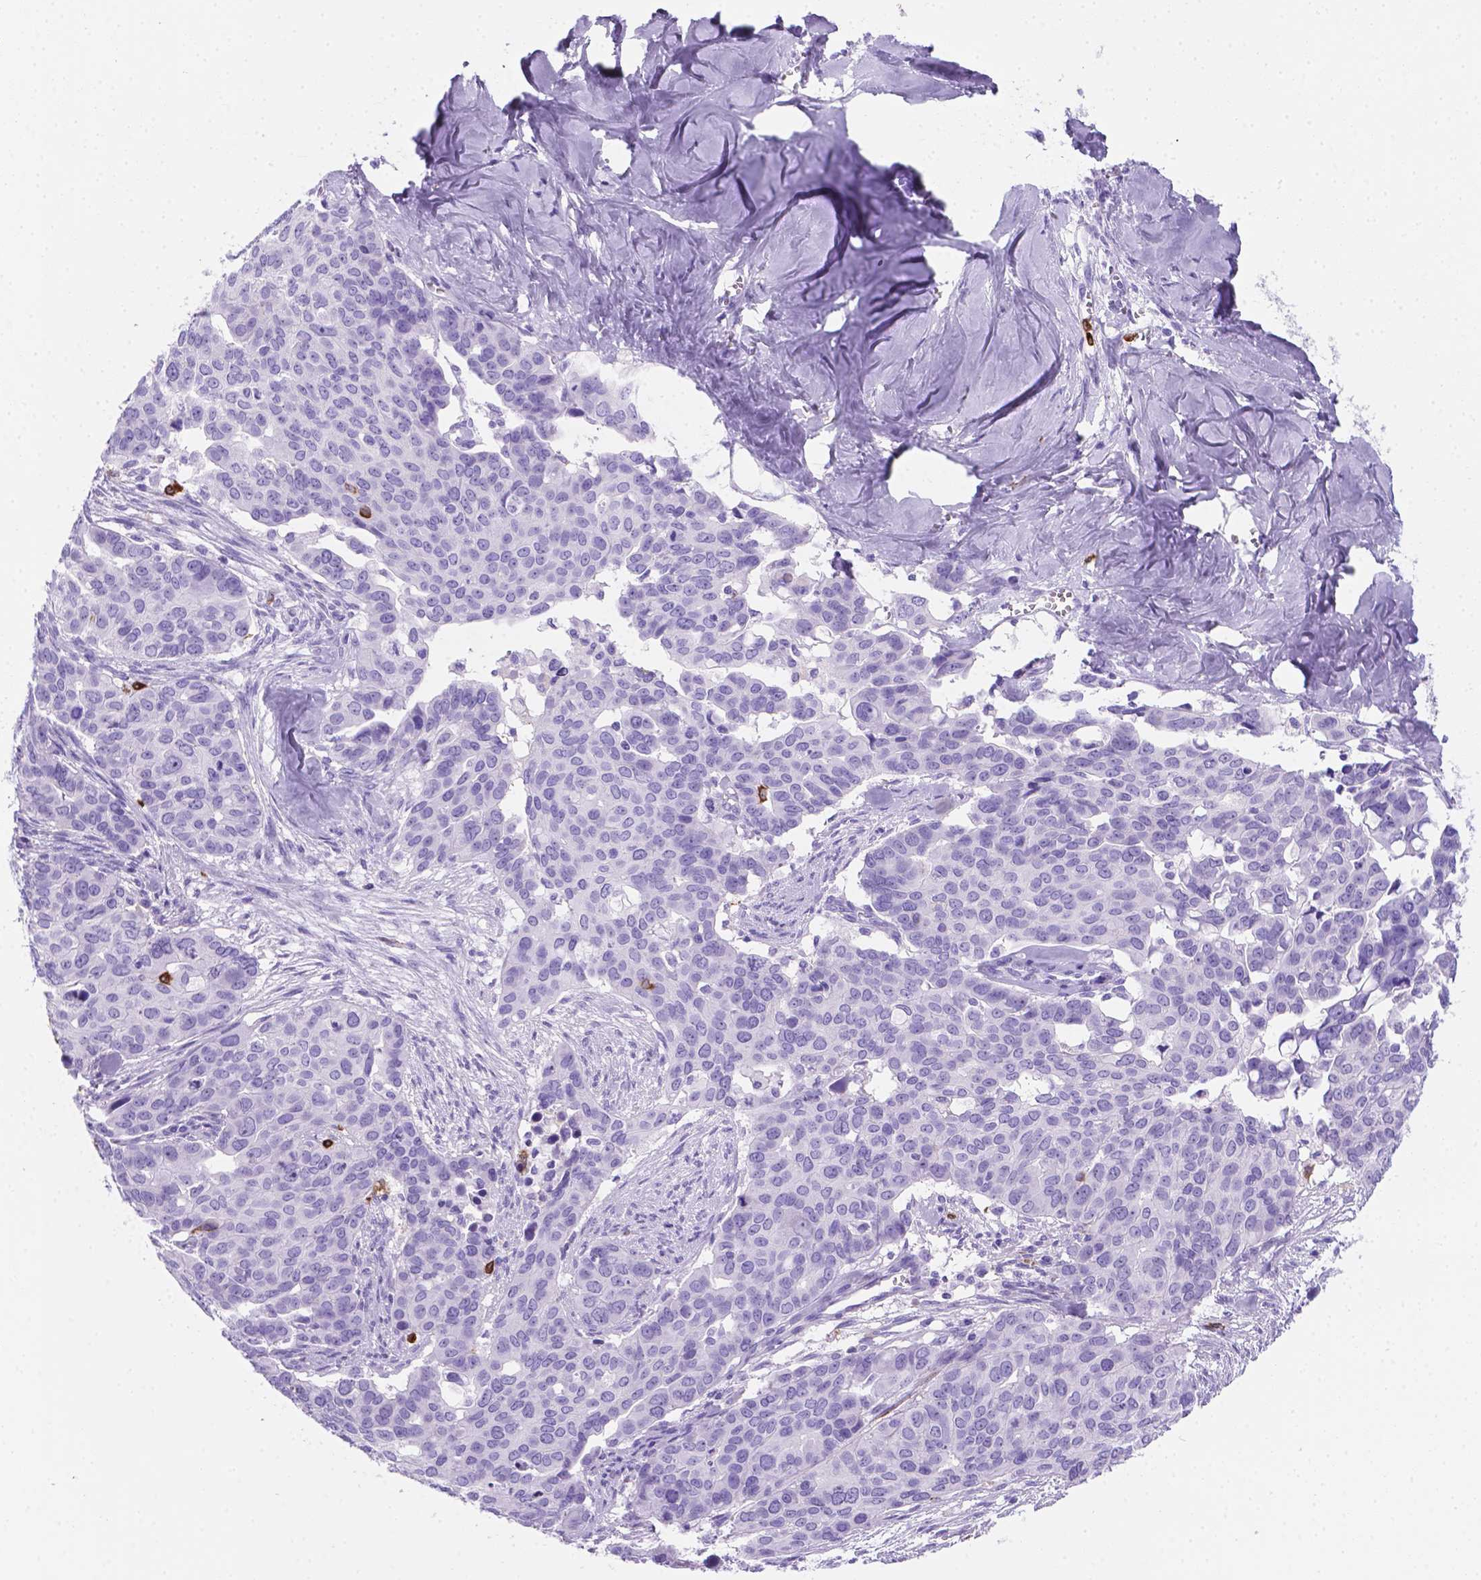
{"staining": {"intensity": "negative", "quantity": "none", "location": "none"}, "tissue": "ovarian cancer", "cell_type": "Tumor cells", "image_type": "cancer", "snomed": [{"axis": "morphology", "description": "Carcinoma, endometroid"}, {"axis": "topography", "description": "Ovary"}], "caption": "Immunohistochemistry (IHC) image of ovarian cancer (endometroid carcinoma) stained for a protein (brown), which shows no staining in tumor cells.", "gene": "MACF1", "patient": {"sex": "female", "age": 78}}